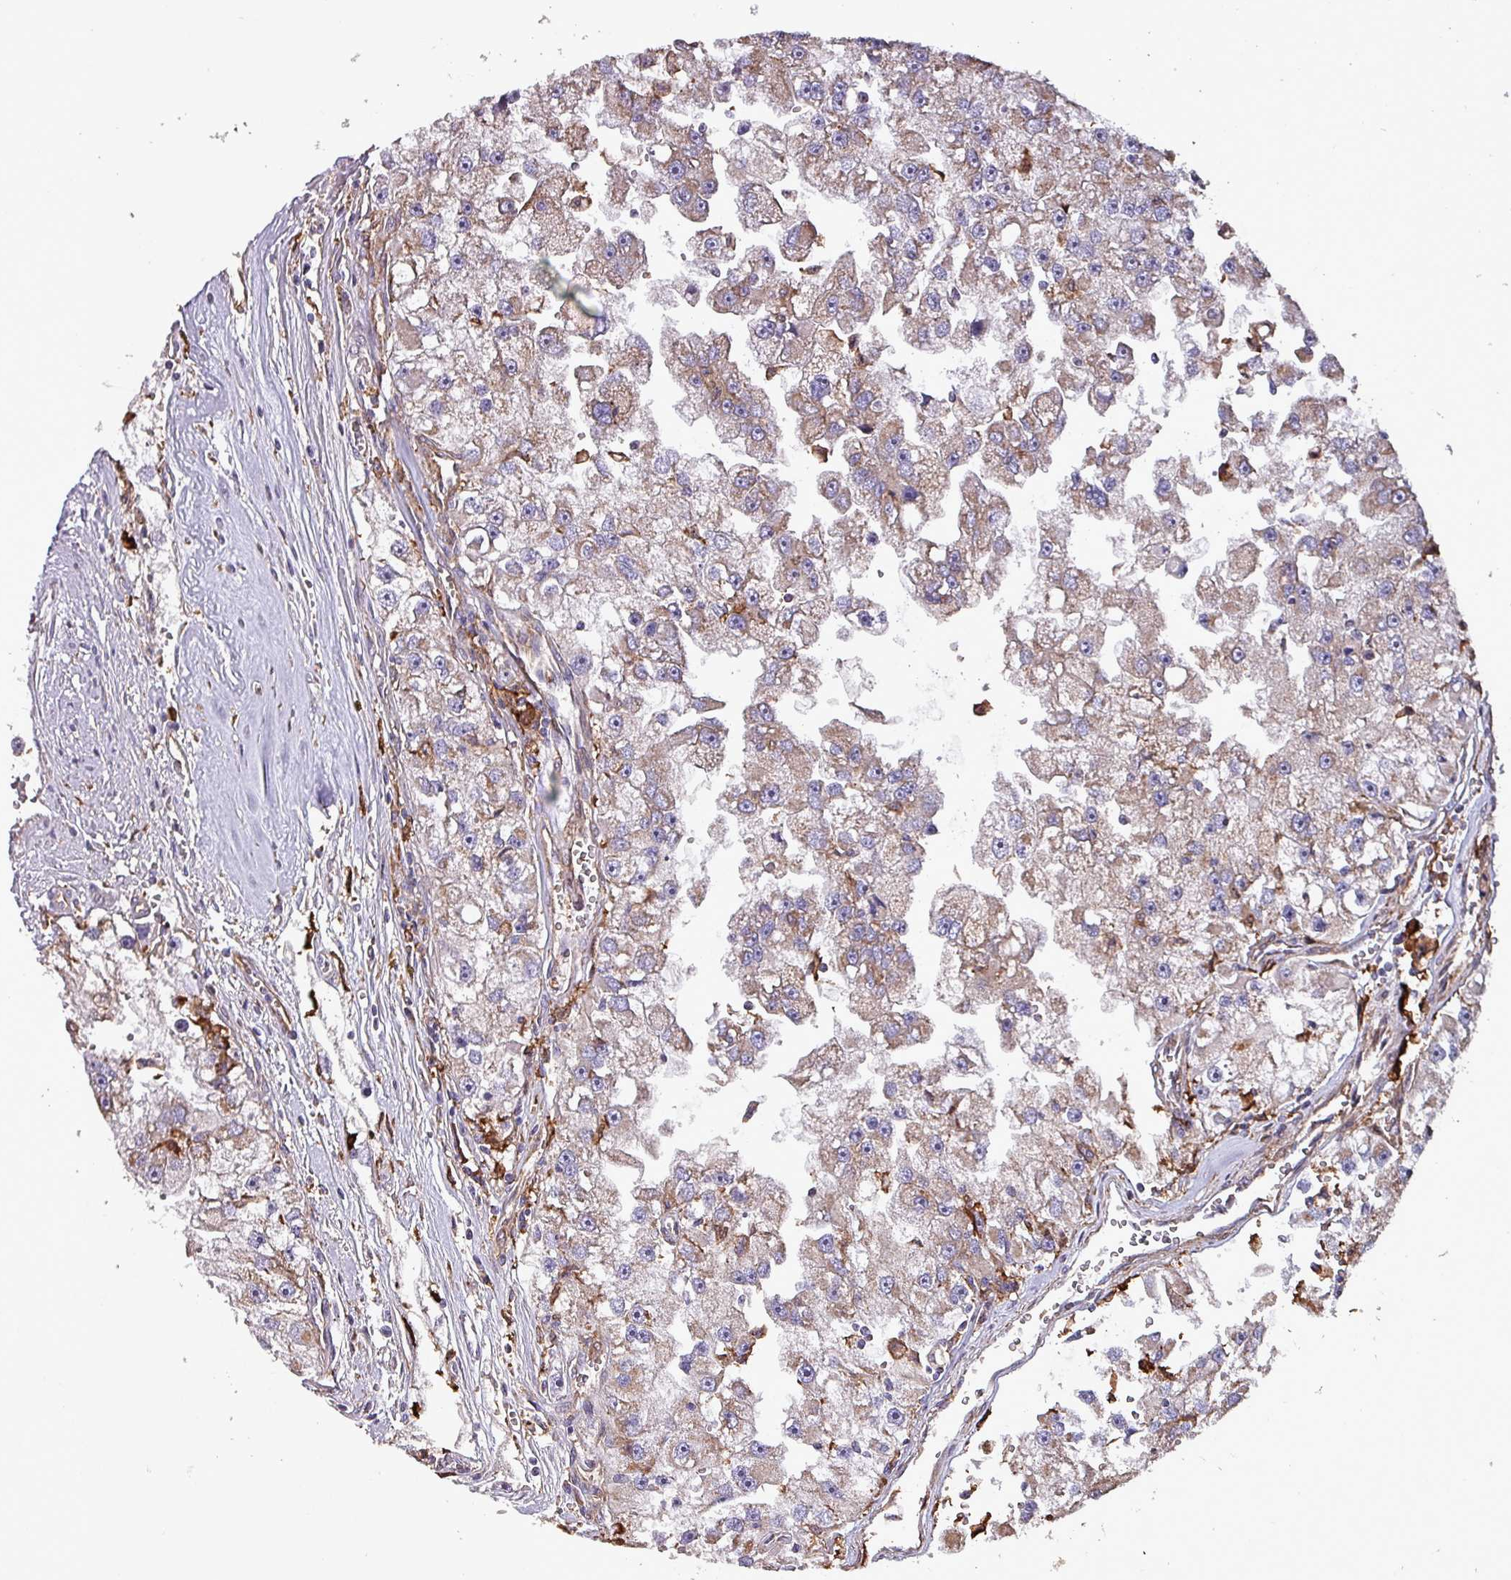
{"staining": {"intensity": "weak", "quantity": "25%-75%", "location": "cytoplasmic/membranous"}, "tissue": "renal cancer", "cell_type": "Tumor cells", "image_type": "cancer", "snomed": [{"axis": "morphology", "description": "Adenocarcinoma, NOS"}, {"axis": "topography", "description": "Kidney"}], "caption": "Weak cytoplasmic/membranous protein expression is appreciated in about 25%-75% of tumor cells in renal cancer.", "gene": "SCIN", "patient": {"sex": "male", "age": 63}}